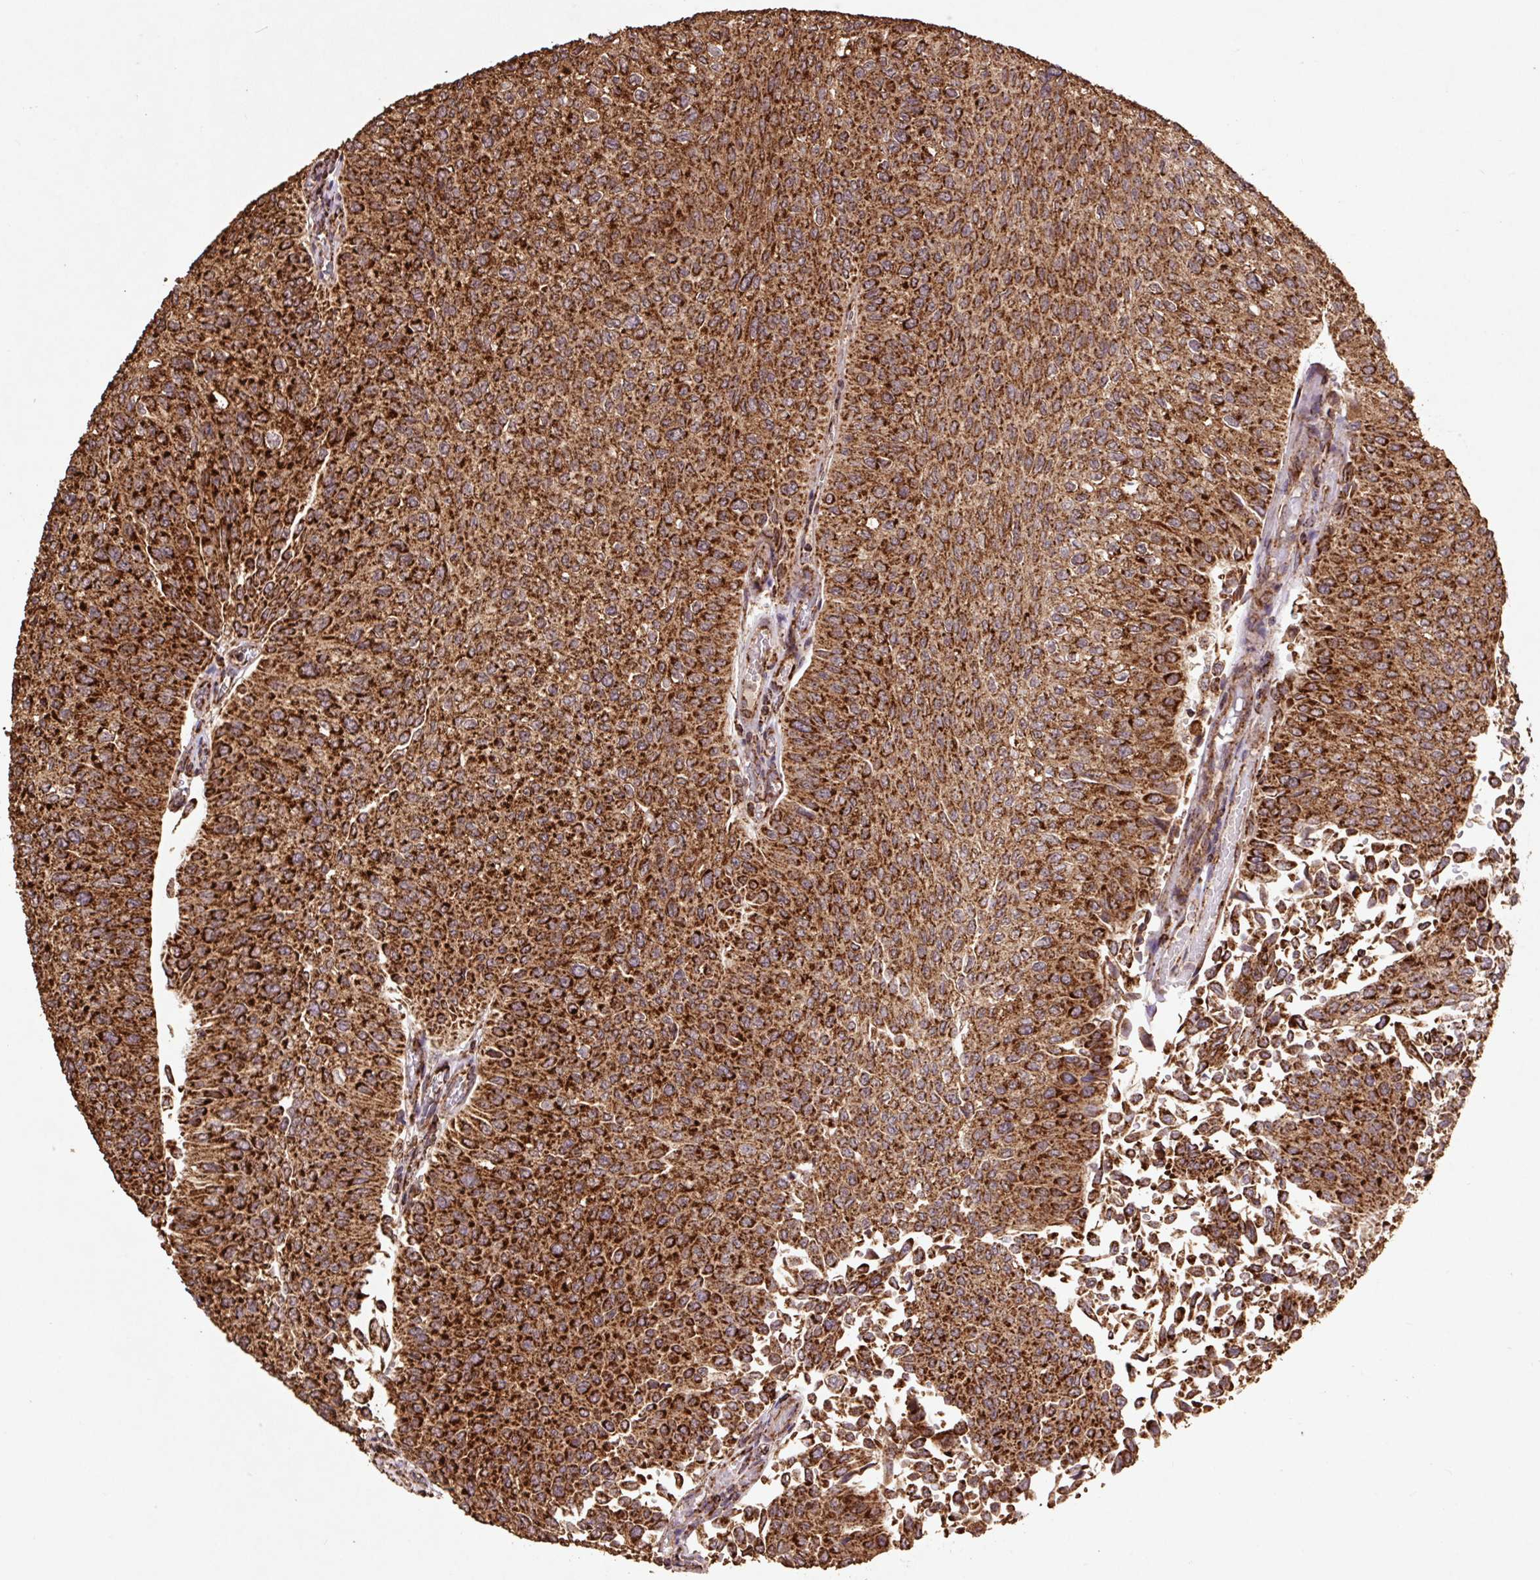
{"staining": {"intensity": "strong", "quantity": ">75%", "location": "cytoplasmic/membranous"}, "tissue": "urothelial cancer", "cell_type": "Tumor cells", "image_type": "cancer", "snomed": [{"axis": "morphology", "description": "Urothelial carcinoma, NOS"}, {"axis": "topography", "description": "Urinary bladder"}], "caption": "A high amount of strong cytoplasmic/membranous expression is seen in about >75% of tumor cells in urothelial cancer tissue.", "gene": "ATP5F1A", "patient": {"sex": "male", "age": 59}}